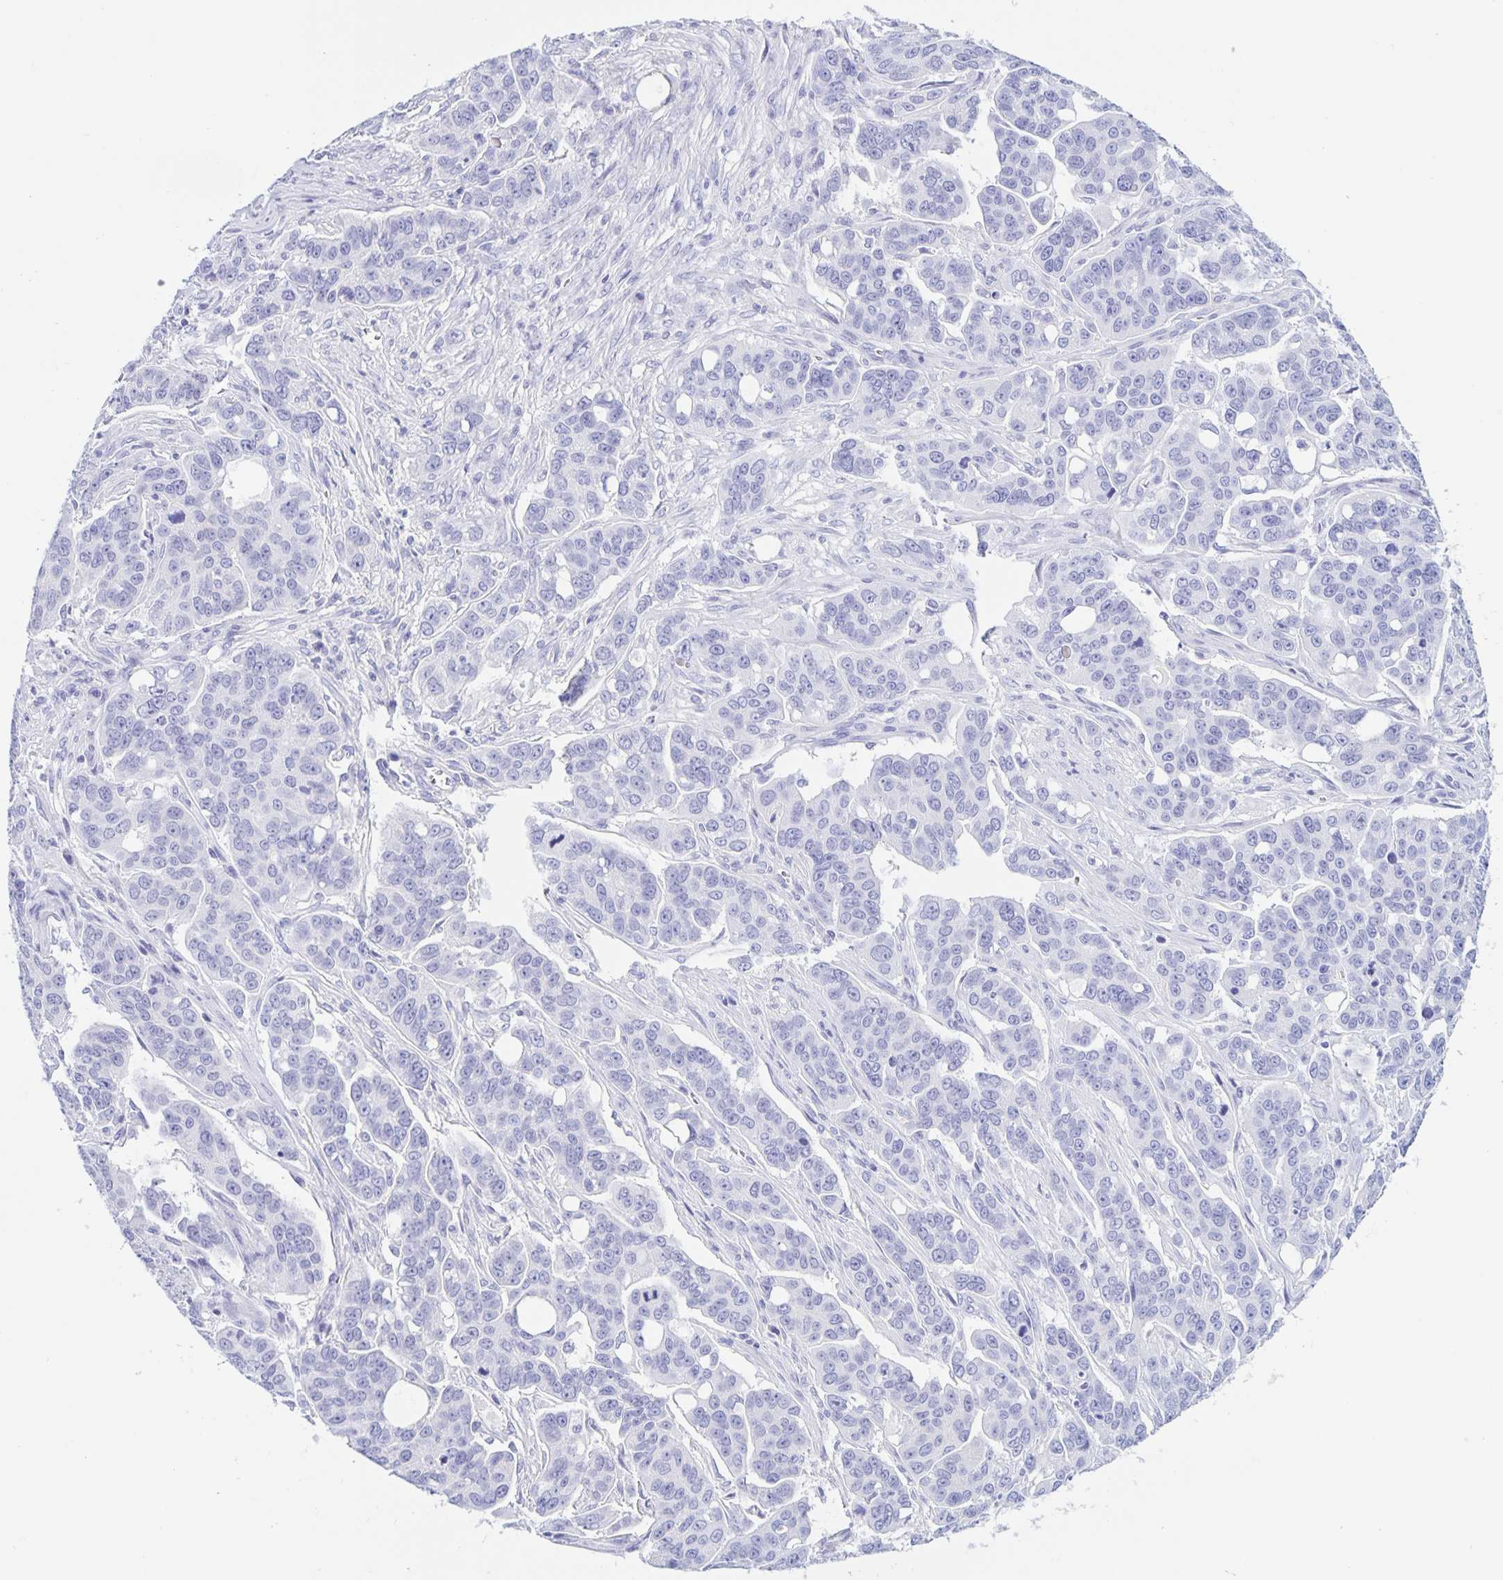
{"staining": {"intensity": "negative", "quantity": "none", "location": "none"}, "tissue": "ovarian cancer", "cell_type": "Tumor cells", "image_type": "cancer", "snomed": [{"axis": "morphology", "description": "Carcinoma, endometroid"}, {"axis": "topography", "description": "Ovary"}], "caption": "Tumor cells are negative for protein expression in human ovarian cancer. The staining is performed using DAB brown chromogen with nuclei counter-stained in using hematoxylin.", "gene": "DMBT1", "patient": {"sex": "female", "age": 78}}